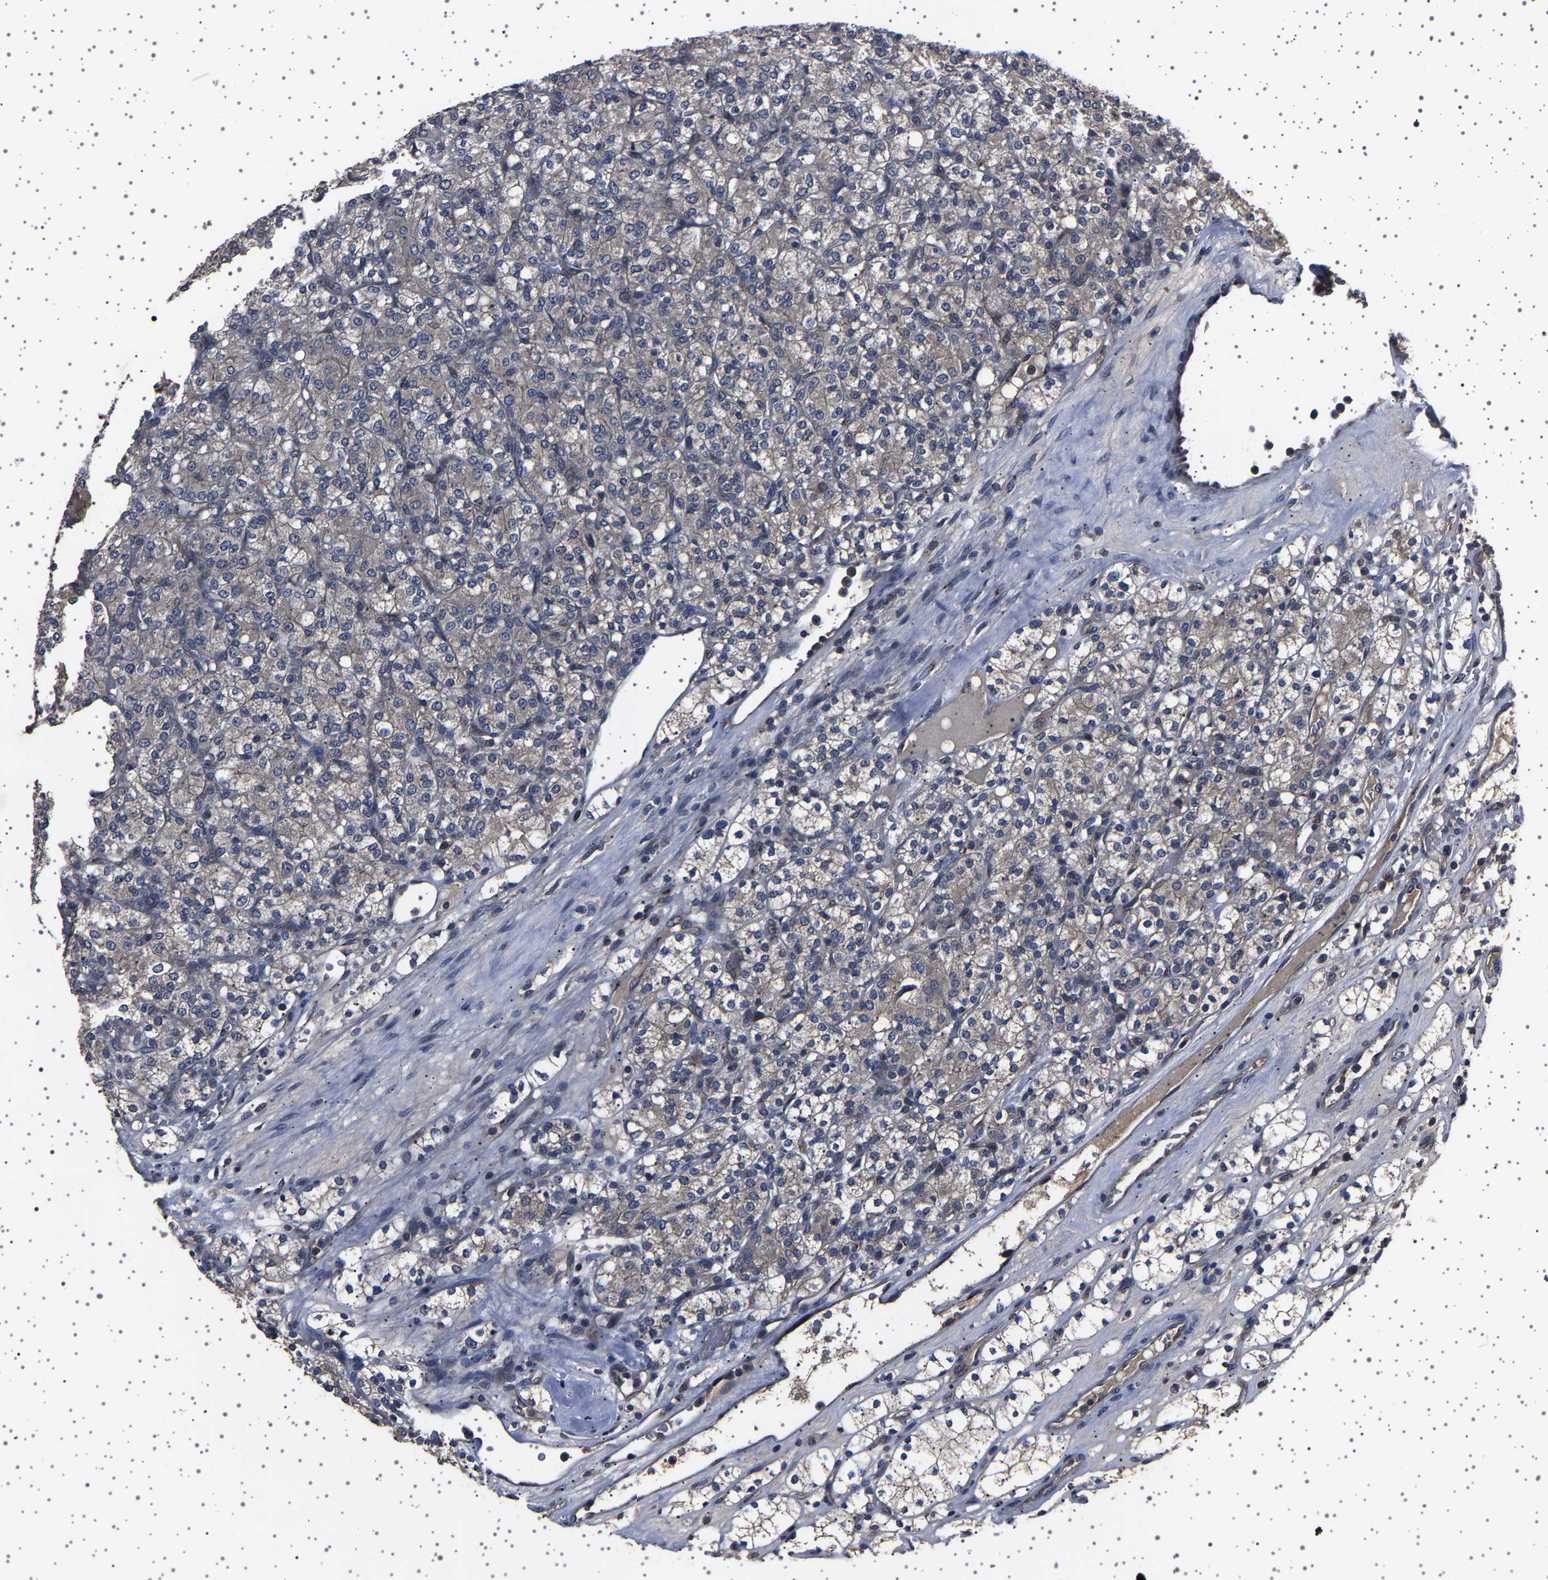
{"staining": {"intensity": "weak", "quantity": "<25%", "location": "cytoplasmic/membranous"}, "tissue": "renal cancer", "cell_type": "Tumor cells", "image_type": "cancer", "snomed": [{"axis": "morphology", "description": "Adenocarcinoma, NOS"}, {"axis": "topography", "description": "Kidney"}], "caption": "Immunohistochemical staining of human renal cancer displays no significant positivity in tumor cells. (DAB (3,3'-diaminobenzidine) immunohistochemistry (IHC), high magnification).", "gene": "NCKAP1", "patient": {"sex": "male", "age": 77}}